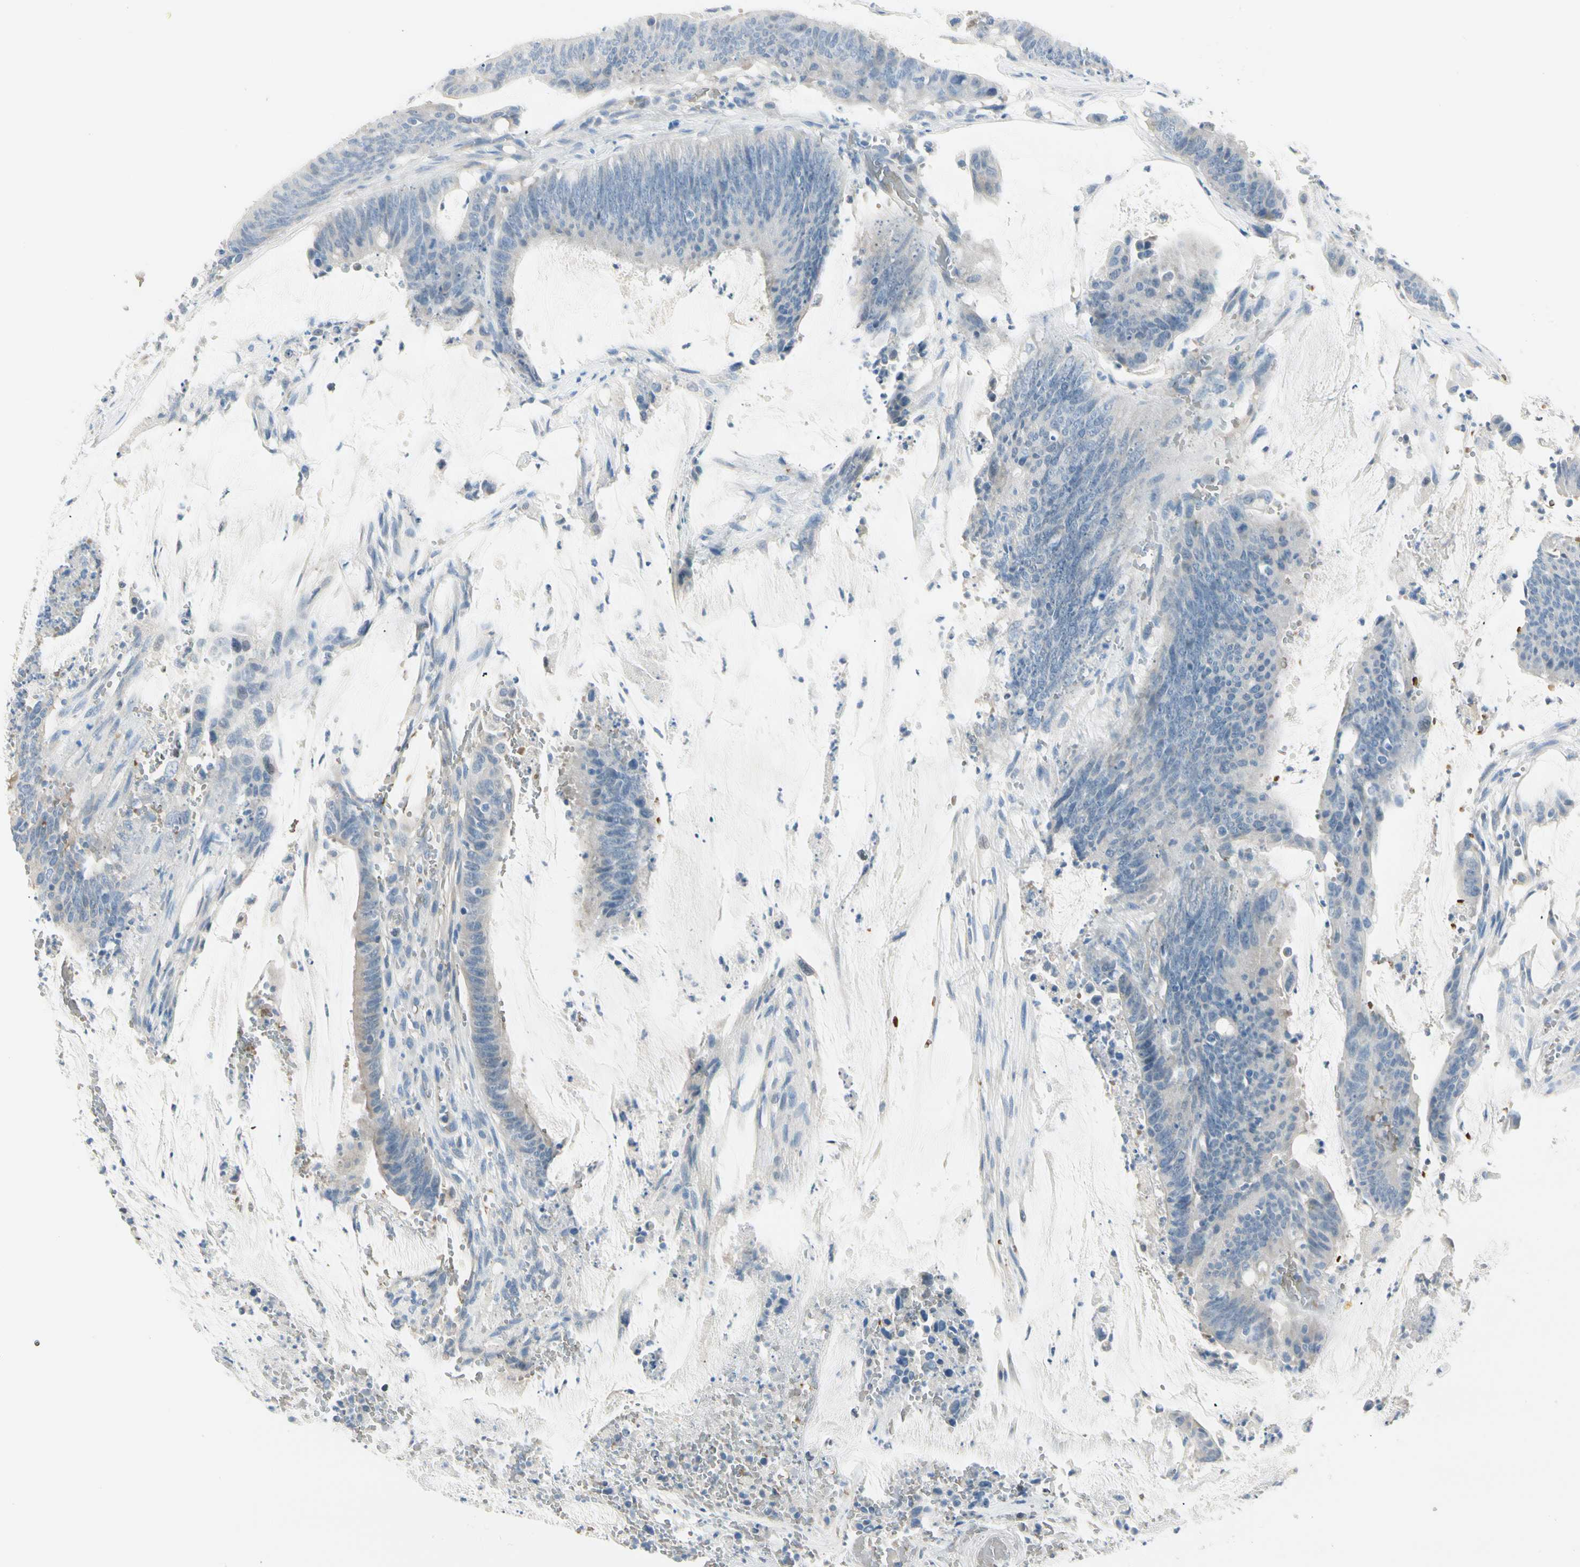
{"staining": {"intensity": "negative", "quantity": "none", "location": "none"}, "tissue": "colorectal cancer", "cell_type": "Tumor cells", "image_type": "cancer", "snomed": [{"axis": "morphology", "description": "Adenocarcinoma, NOS"}, {"axis": "topography", "description": "Rectum"}], "caption": "DAB immunohistochemical staining of human colorectal cancer reveals no significant staining in tumor cells. (Brightfield microscopy of DAB immunohistochemistry (IHC) at high magnification).", "gene": "CA1", "patient": {"sex": "female", "age": 66}}